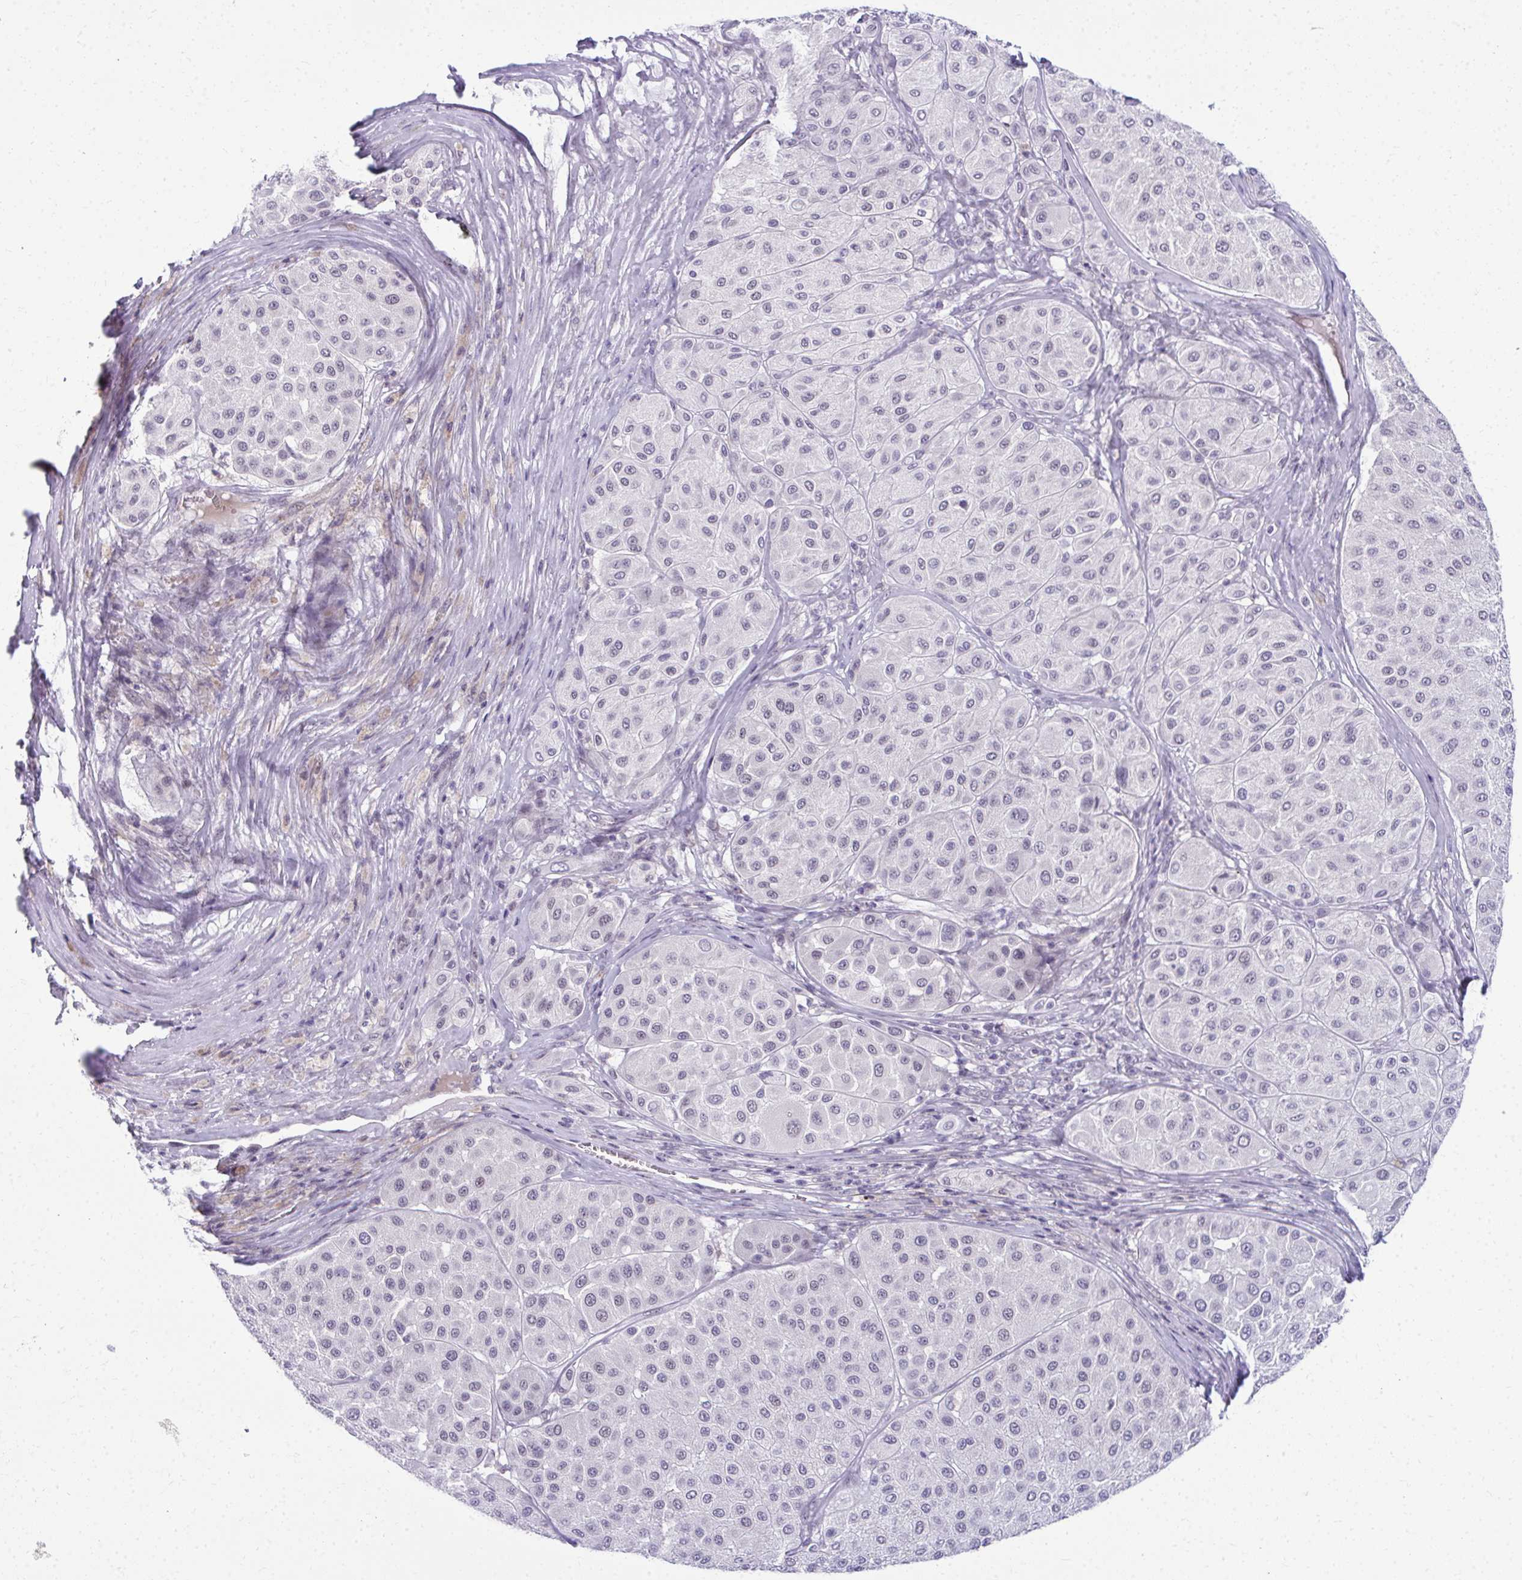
{"staining": {"intensity": "negative", "quantity": "none", "location": "none"}, "tissue": "melanoma", "cell_type": "Tumor cells", "image_type": "cancer", "snomed": [{"axis": "morphology", "description": "Malignant melanoma, Metastatic site"}, {"axis": "topography", "description": "Smooth muscle"}], "caption": "High magnification brightfield microscopy of malignant melanoma (metastatic site) stained with DAB (brown) and counterstained with hematoxylin (blue): tumor cells show no significant expression. (Brightfield microscopy of DAB immunohistochemistry at high magnification).", "gene": "MAF1", "patient": {"sex": "male", "age": 41}}